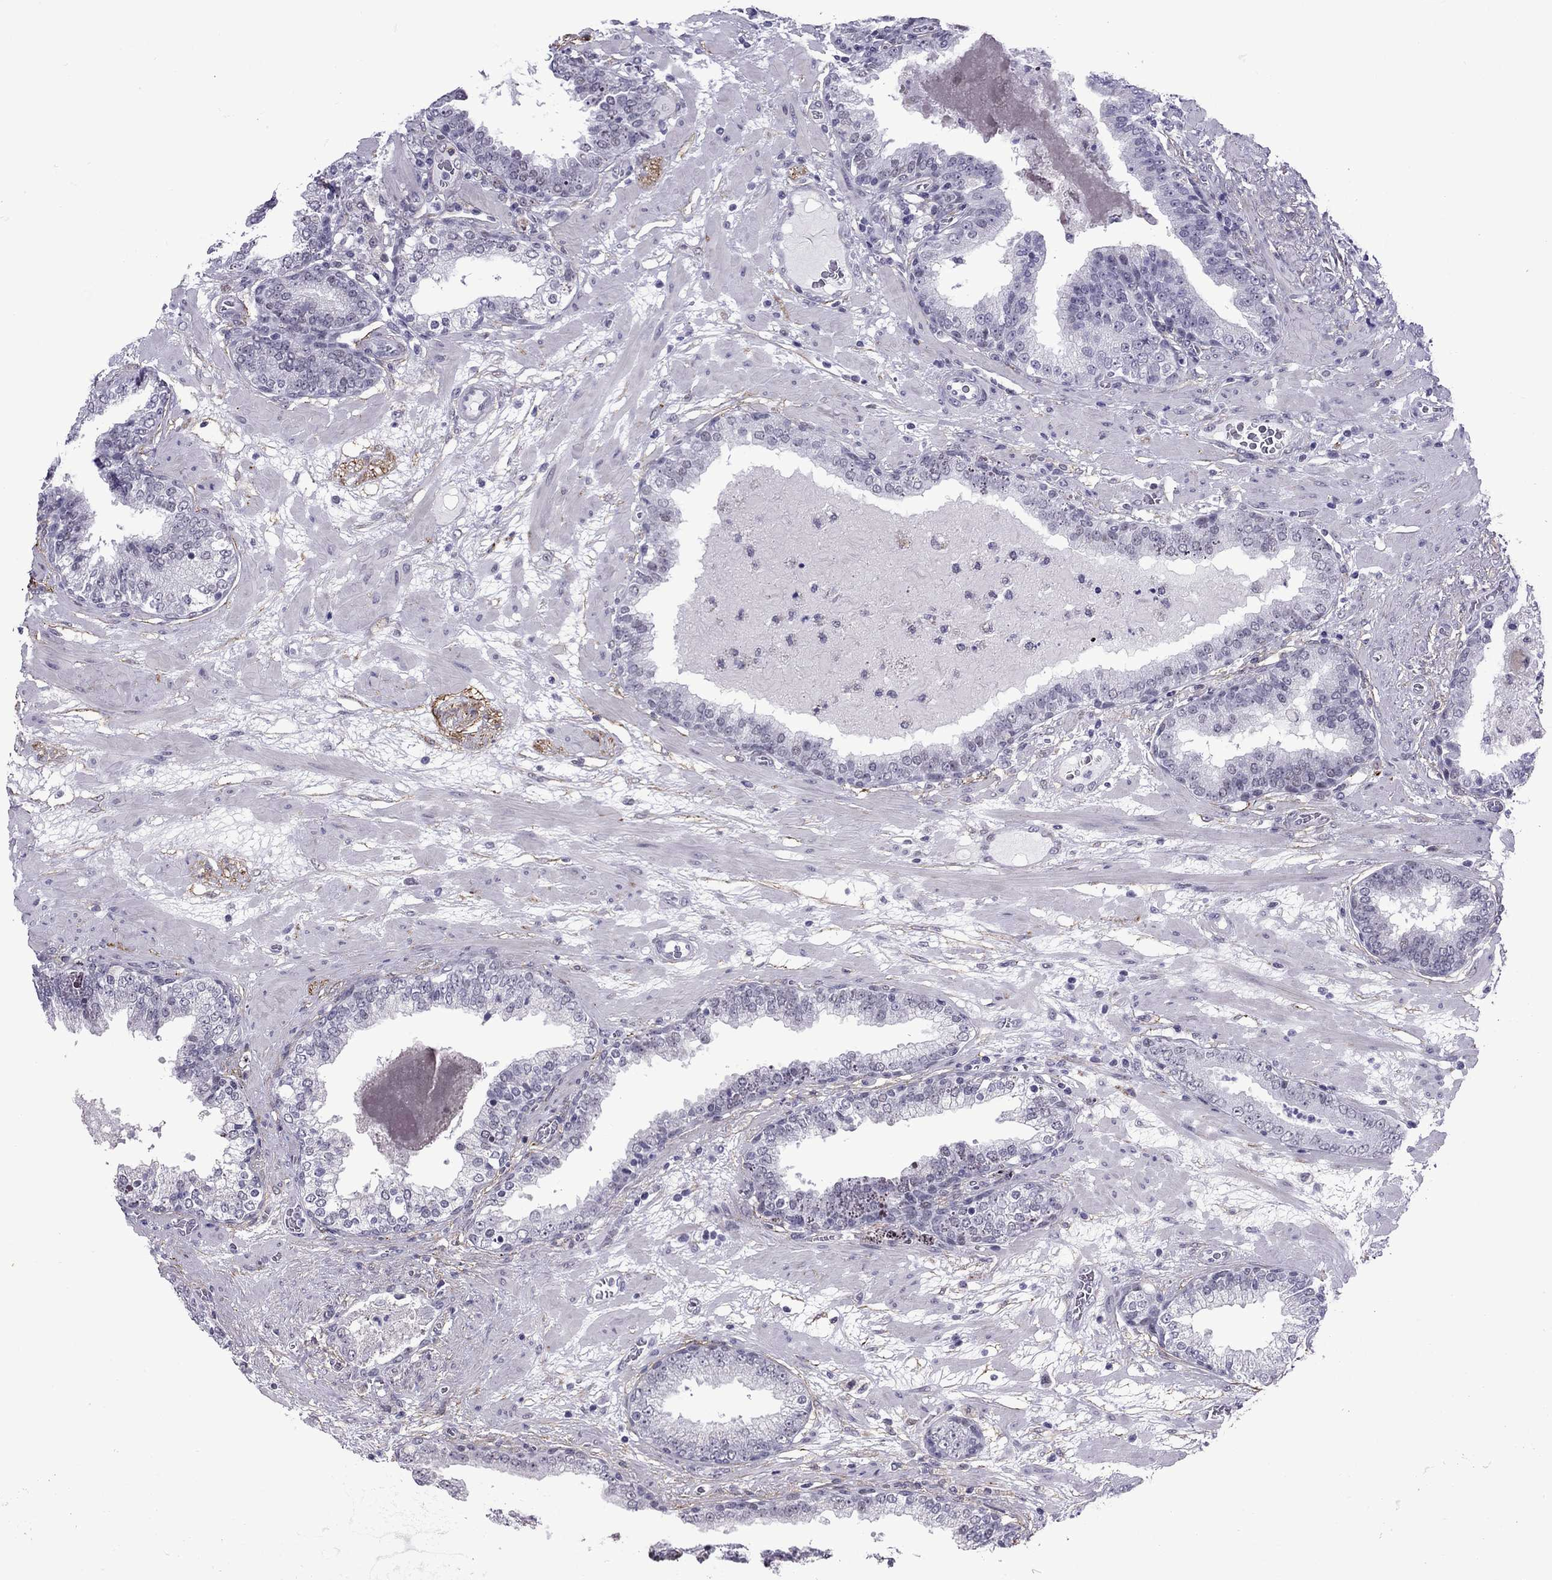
{"staining": {"intensity": "negative", "quantity": "none", "location": "none"}, "tissue": "prostate cancer", "cell_type": "Tumor cells", "image_type": "cancer", "snomed": [{"axis": "morphology", "description": "Adenocarcinoma, Low grade"}, {"axis": "topography", "description": "Prostate"}], "caption": "IHC of low-grade adenocarcinoma (prostate) shows no positivity in tumor cells.", "gene": "ZNF646", "patient": {"sex": "male", "age": 60}}